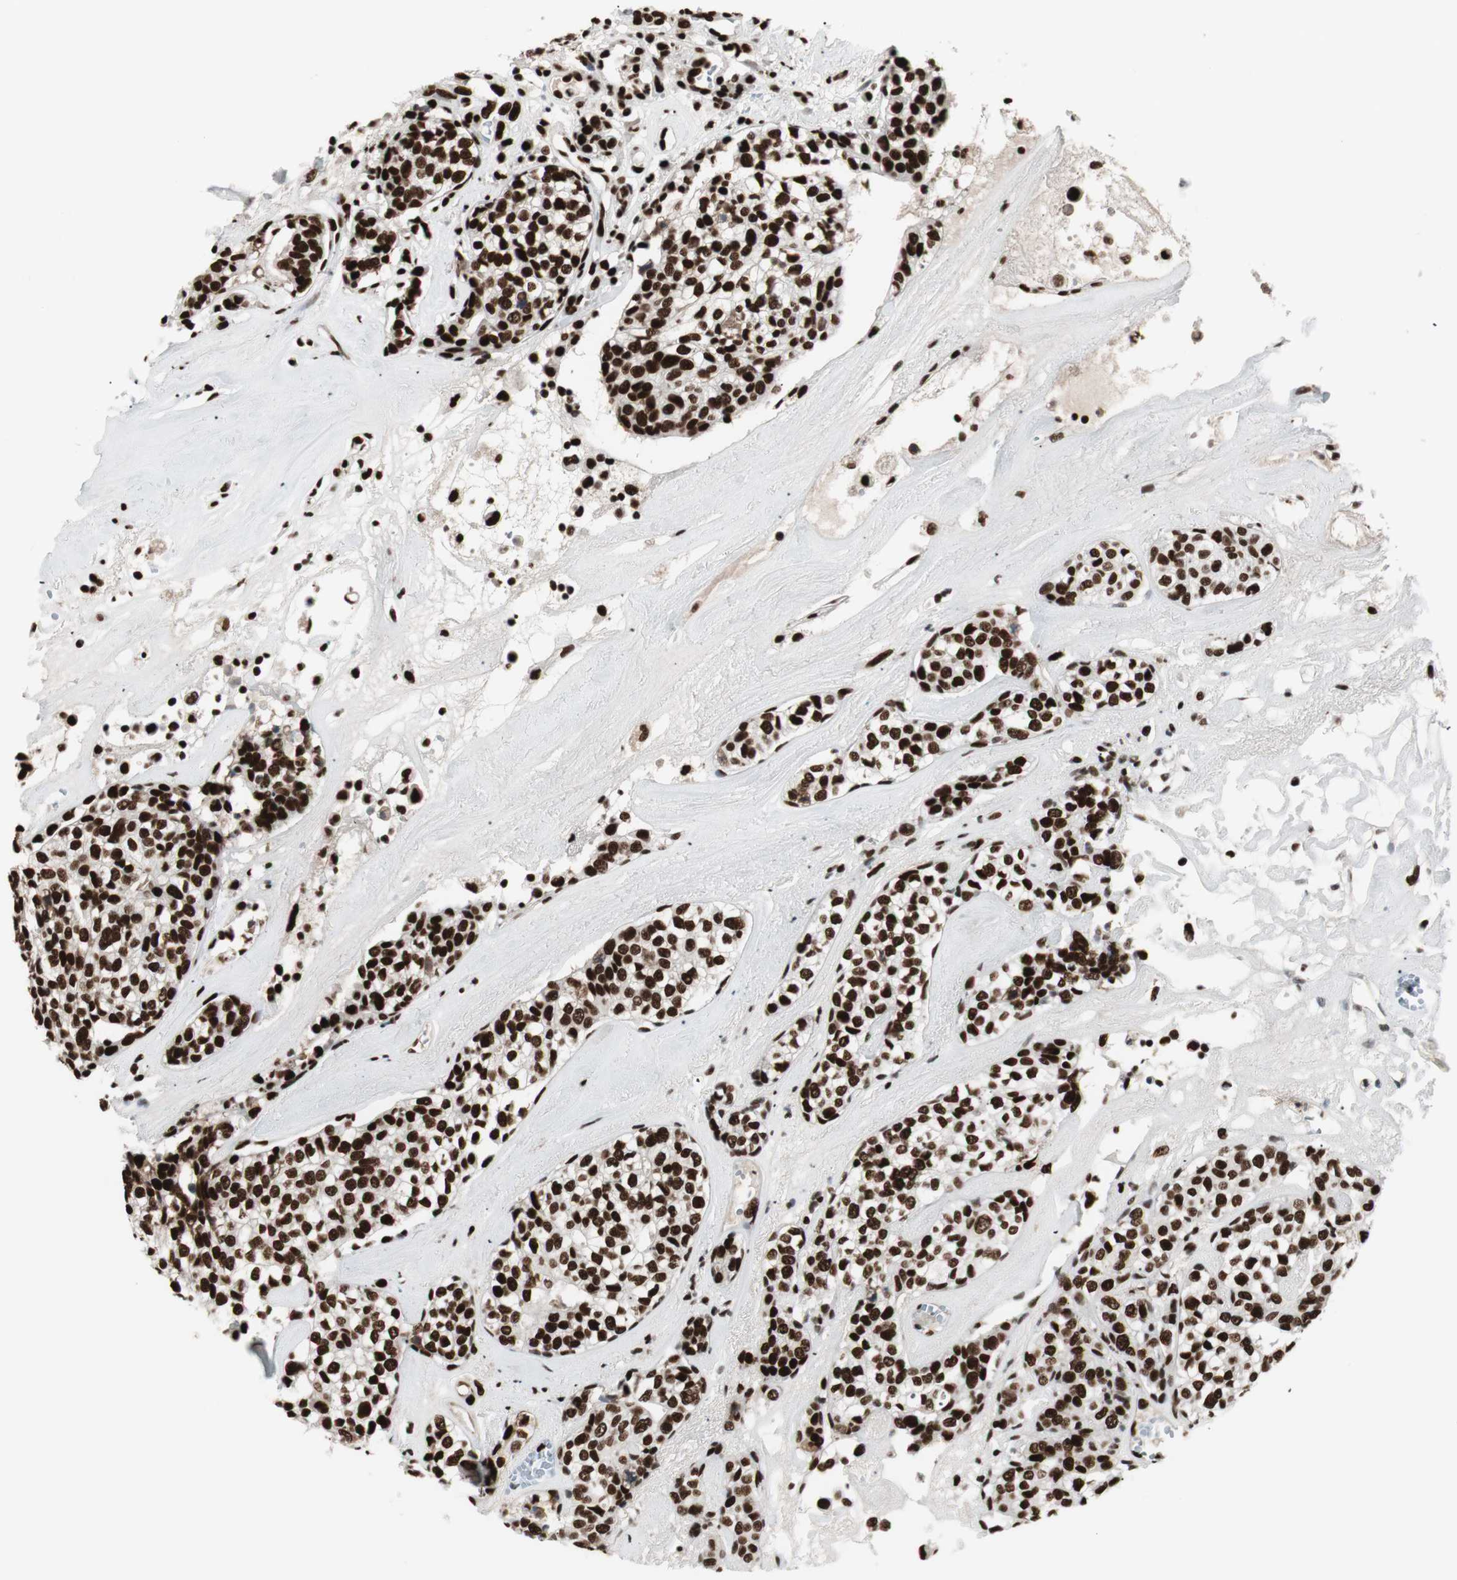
{"staining": {"intensity": "strong", "quantity": ">75%", "location": "nuclear"}, "tissue": "head and neck cancer", "cell_type": "Tumor cells", "image_type": "cancer", "snomed": [{"axis": "morphology", "description": "Adenocarcinoma, NOS"}, {"axis": "topography", "description": "Salivary gland"}, {"axis": "topography", "description": "Head-Neck"}], "caption": "Immunohistochemical staining of human head and neck cancer (adenocarcinoma) exhibits high levels of strong nuclear protein staining in approximately >75% of tumor cells. The staining was performed using DAB, with brown indicating positive protein expression. Nuclei are stained blue with hematoxylin.", "gene": "PSME3", "patient": {"sex": "female", "age": 65}}